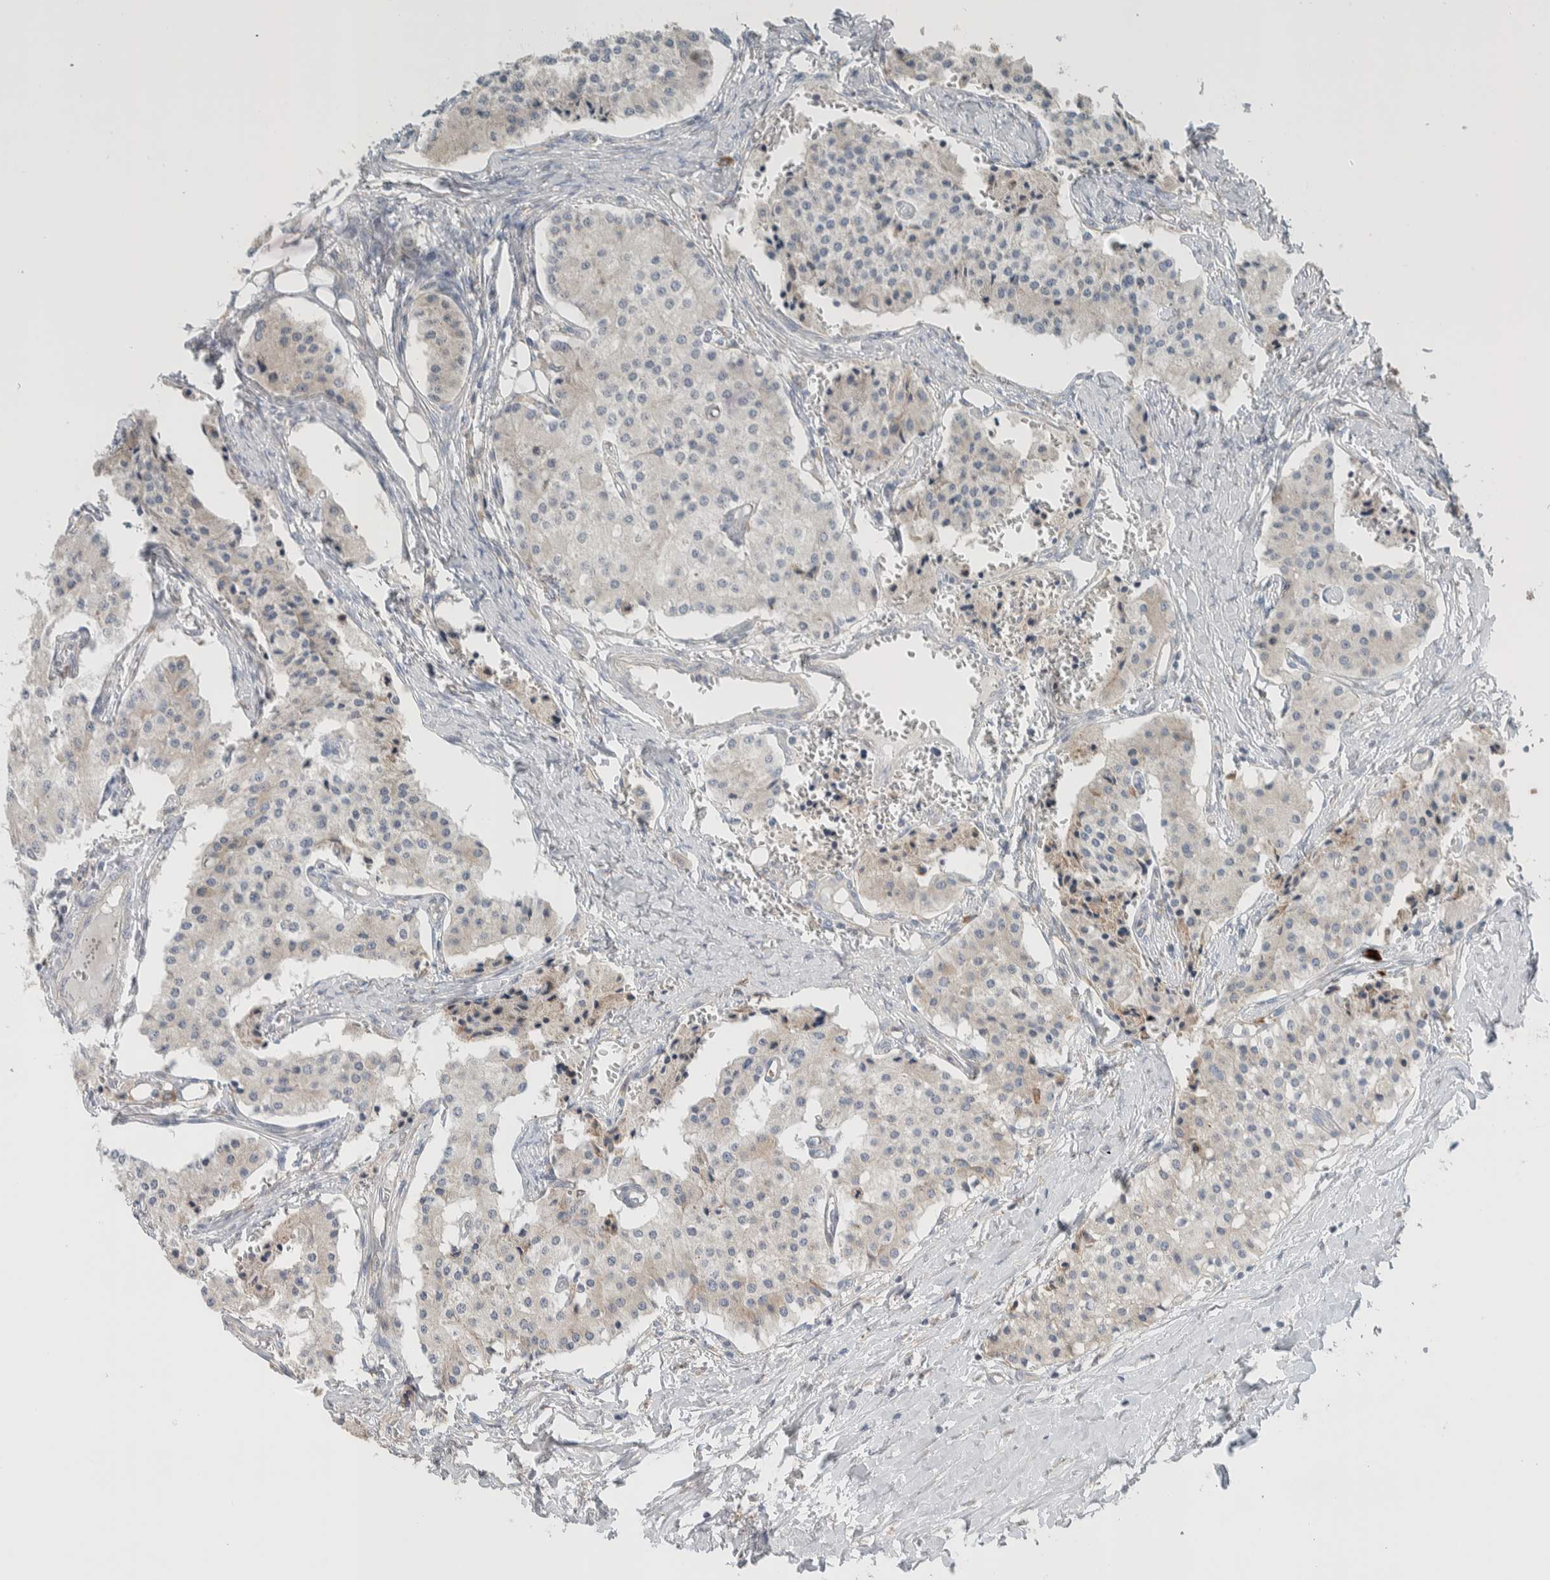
{"staining": {"intensity": "weak", "quantity": "<25%", "location": "cytoplasmic/membranous"}, "tissue": "carcinoid", "cell_type": "Tumor cells", "image_type": "cancer", "snomed": [{"axis": "morphology", "description": "Carcinoid, malignant, NOS"}, {"axis": "topography", "description": "Colon"}], "caption": "Protein analysis of malignant carcinoid exhibits no significant staining in tumor cells.", "gene": "ADCY8", "patient": {"sex": "female", "age": 52}}